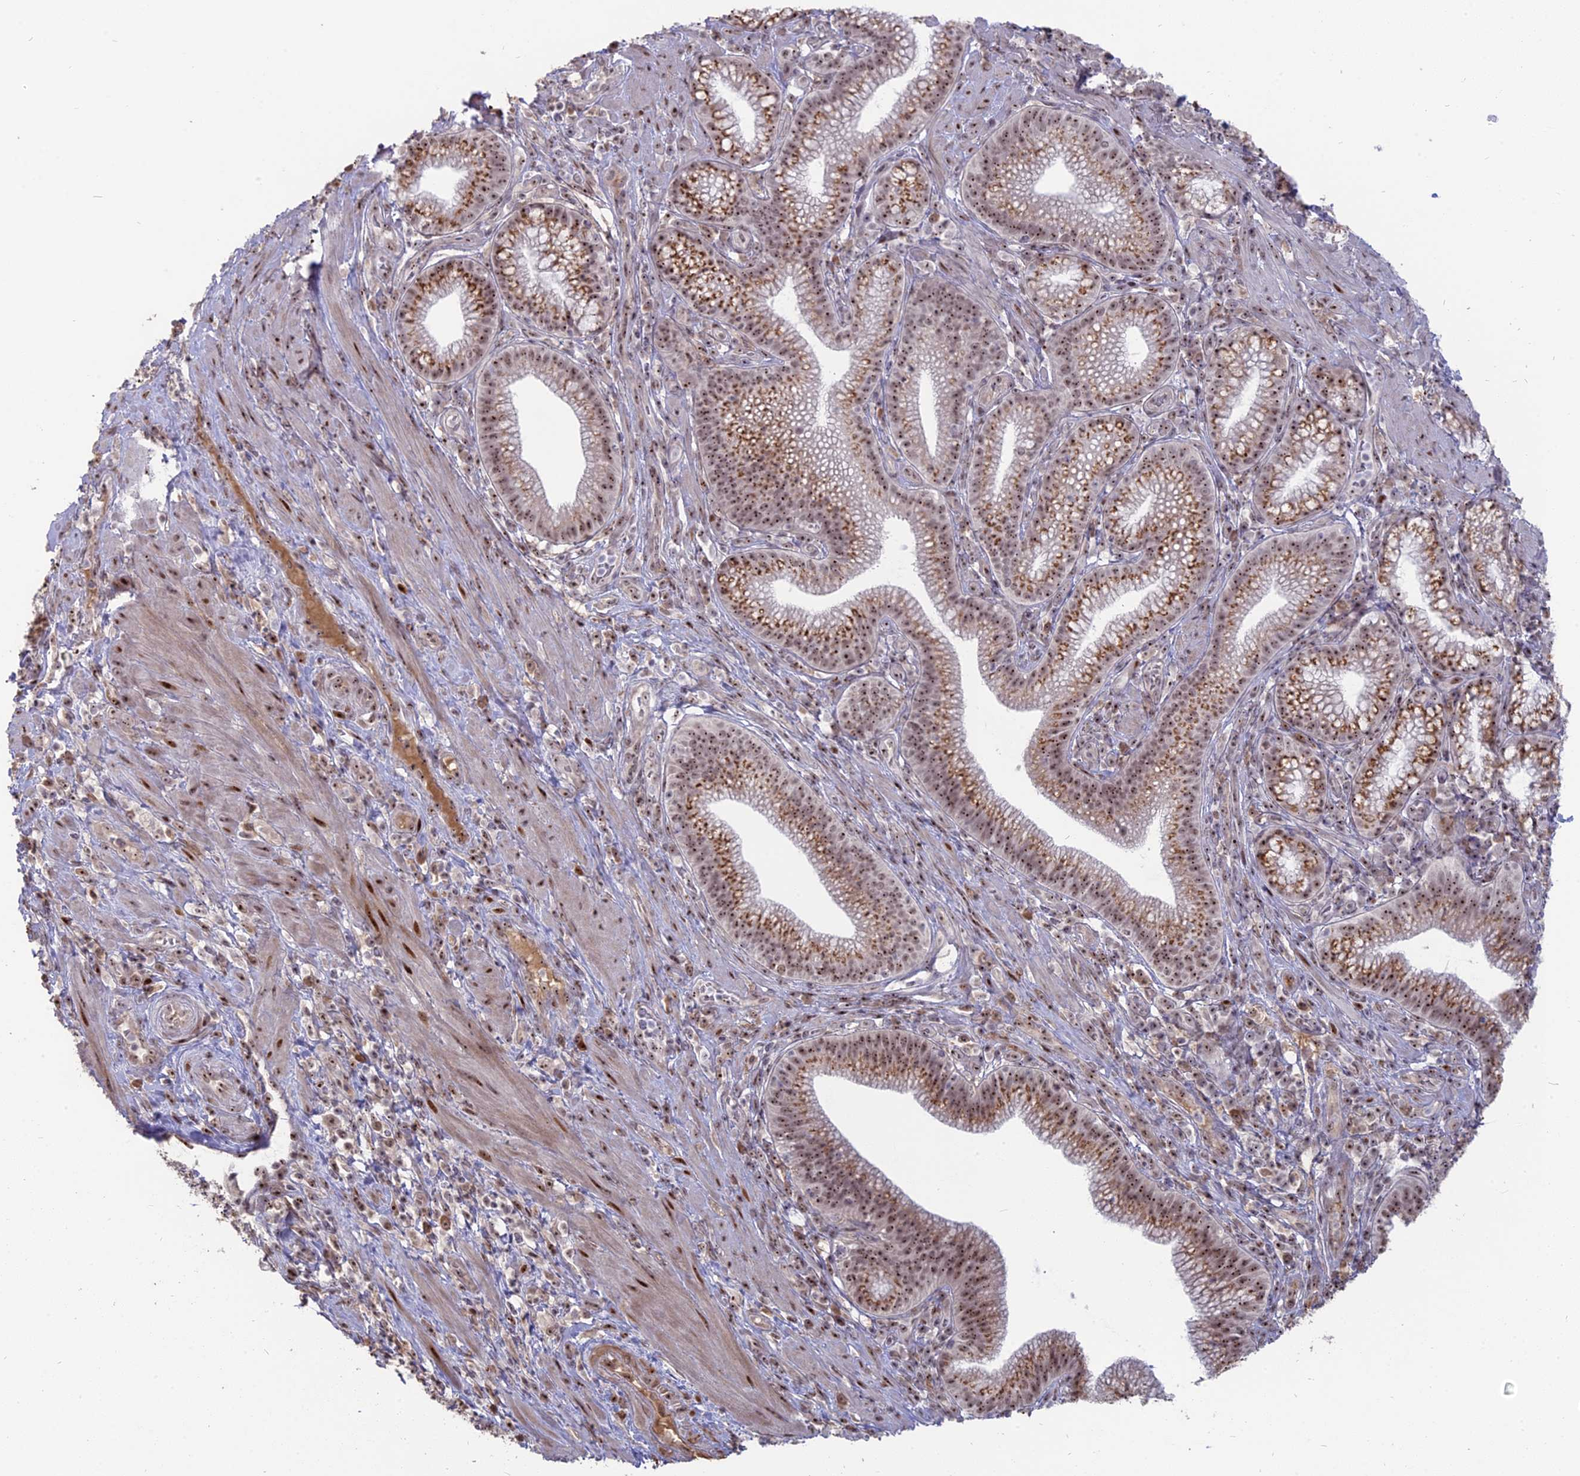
{"staining": {"intensity": "moderate", "quantity": ">75%", "location": "cytoplasmic/membranous,nuclear"}, "tissue": "pancreatic cancer", "cell_type": "Tumor cells", "image_type": "cancer", "snomed": [{"axis": "morphology", "description": "Adenocarcinoma, NOS"}, {"axis": "topography", "description": "Pancreas"}], "caption": "Pancreatic cancer stained for a protein (brown) exhibits moderate cytoplasmic/membranous and nuclear positive staining in approximately >75% of tumor cells.", "gene": "FAM131A", "patient": {"sex": "male", "age": 72}}